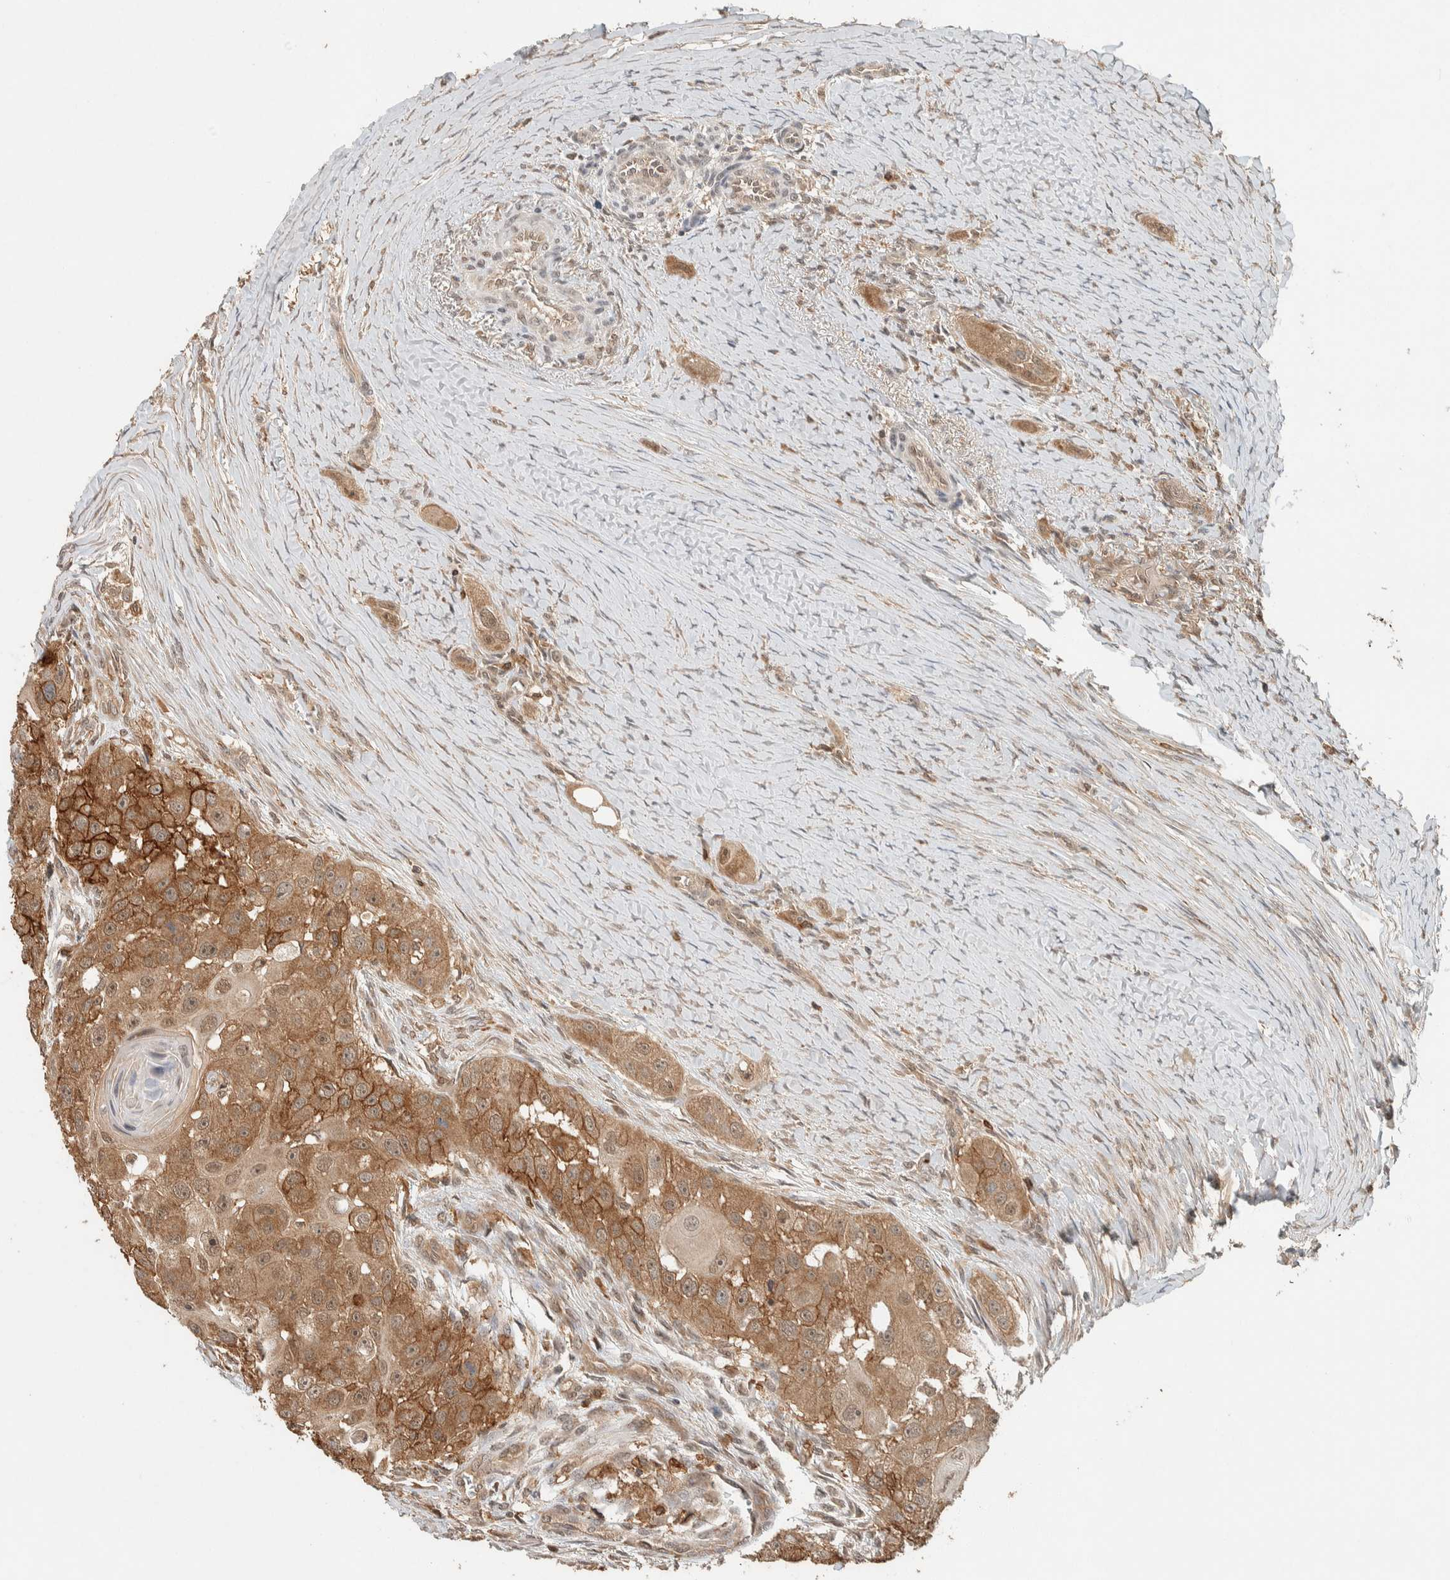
{"staining": {"intensity": "moderate", "quantity": ">75%", "location": "cytoplasmic/membranous,nuclear"}, "tissue": "head and neck cancer", "cell_type": "Tumor cells", "image_type": "cancer", "snomed": [{"axis": "morphology", "description": "Normal tissue, NOS"}, {"axis": "morphology", "description": "Squamous cell carcinoma, NOS"}, {"axis": "topography", "description": "Skeletal muscle"}, {"axis": "topography", "description": "Head-Neck"}], "caption": "Tumor cells show medium levels of moderate cytoplasmic/membranous and nuclear expression in approximately >75% of cells in human head and neck squamous cell carcinoma.", "gene": "ZNF567", "patient": {"sex": "male", "age": 51}}